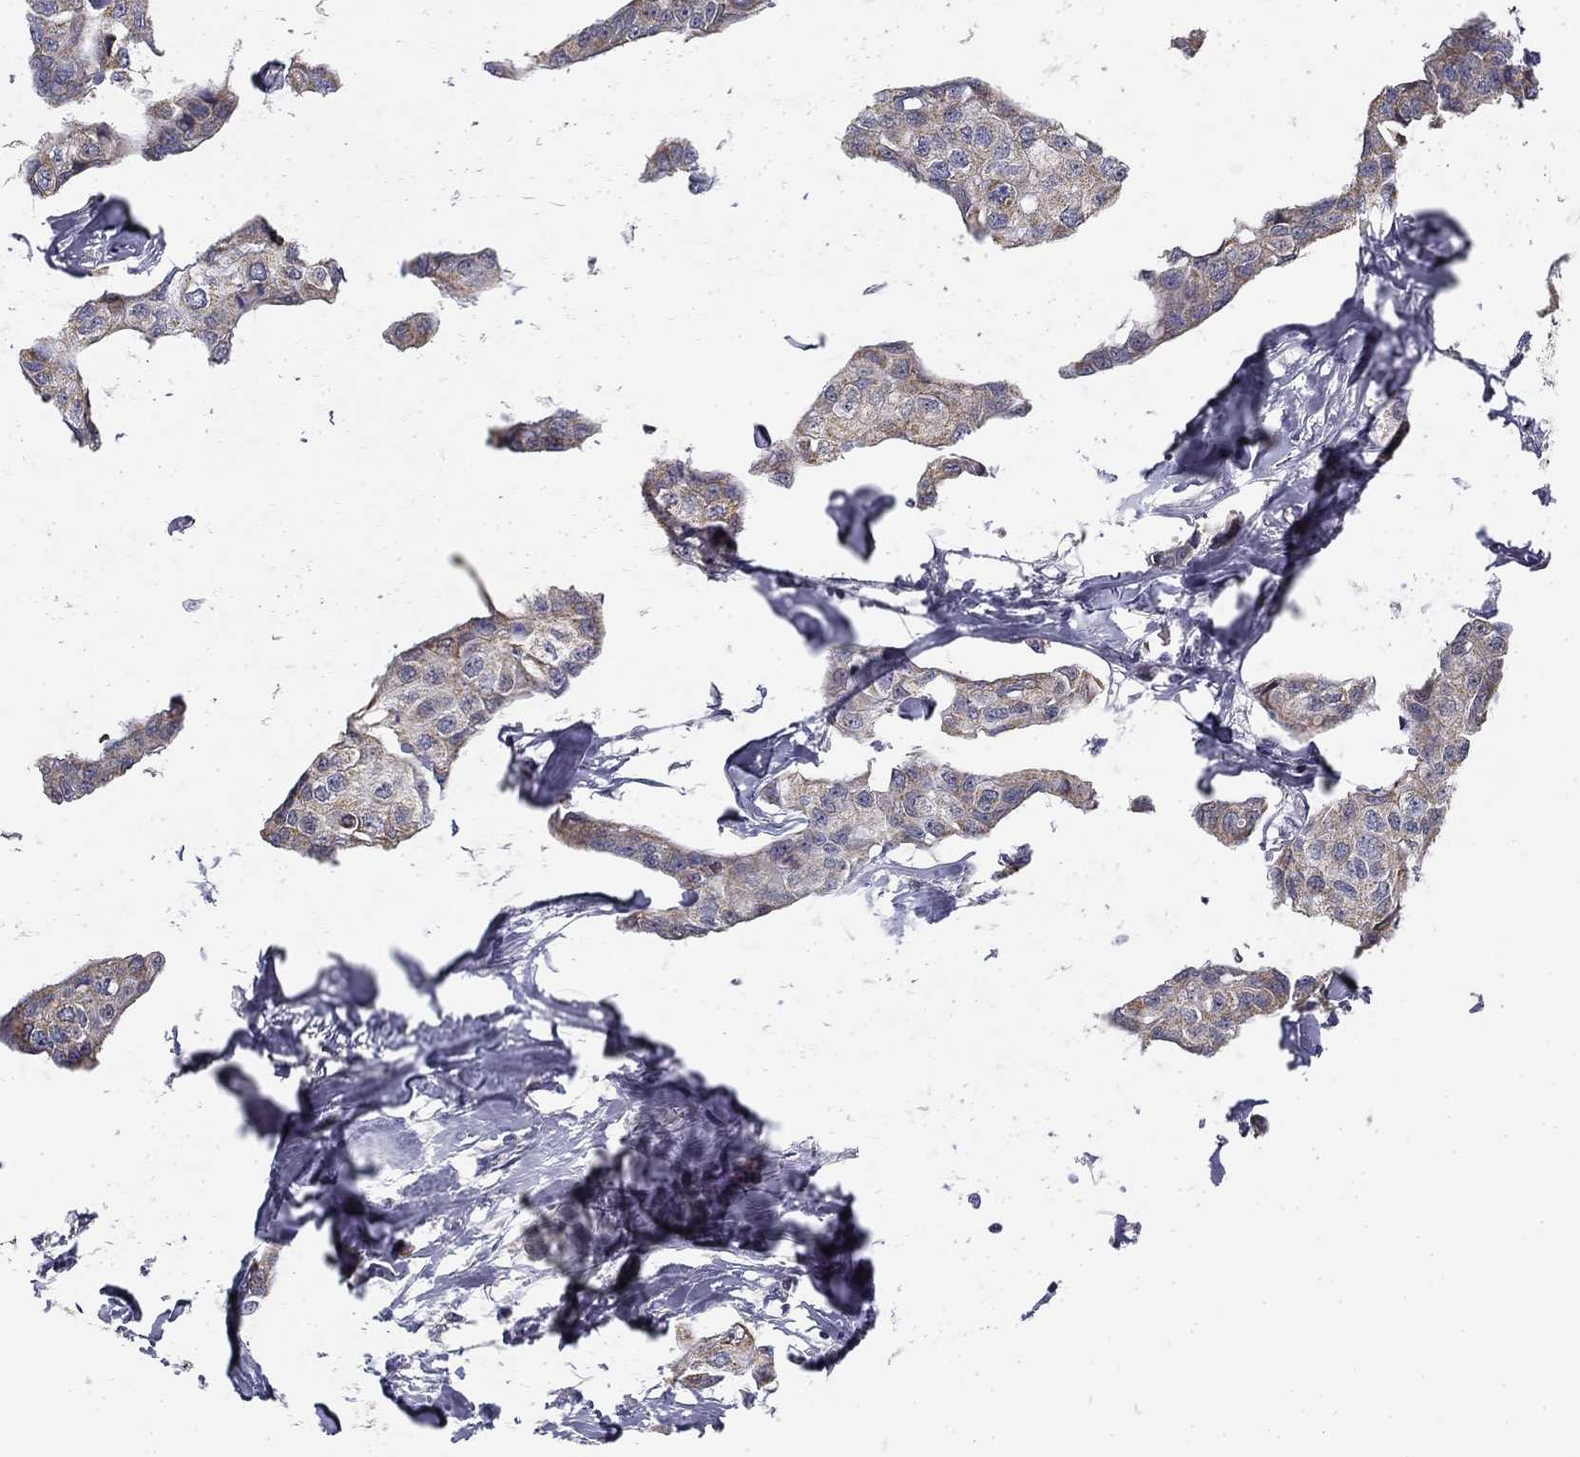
{"staining": {"intensity": "negative", "quantity": "none", "location": "none"}, "tissue": "breast cancer", "cell_type": "Tumor cells", "image_type": "cancer", "snomed": [{"axis": "morphology", "description": "Duct carcinoma"}, {"axis": "topography", "description": "Breast"}], "caption": "An immunohistochemistry (IHC) photomicrograph of infiltrating ductal carcinoma (breast) is shown. There is no staining in tumor cells of infiltrating ductal carcinoma (breast). (DAB (3,3'-diaminobenzidine) IHC with hematoxylin counter stain).", "gene": "SLC2A9", "patient": {"sex": "female", "age": 80}}